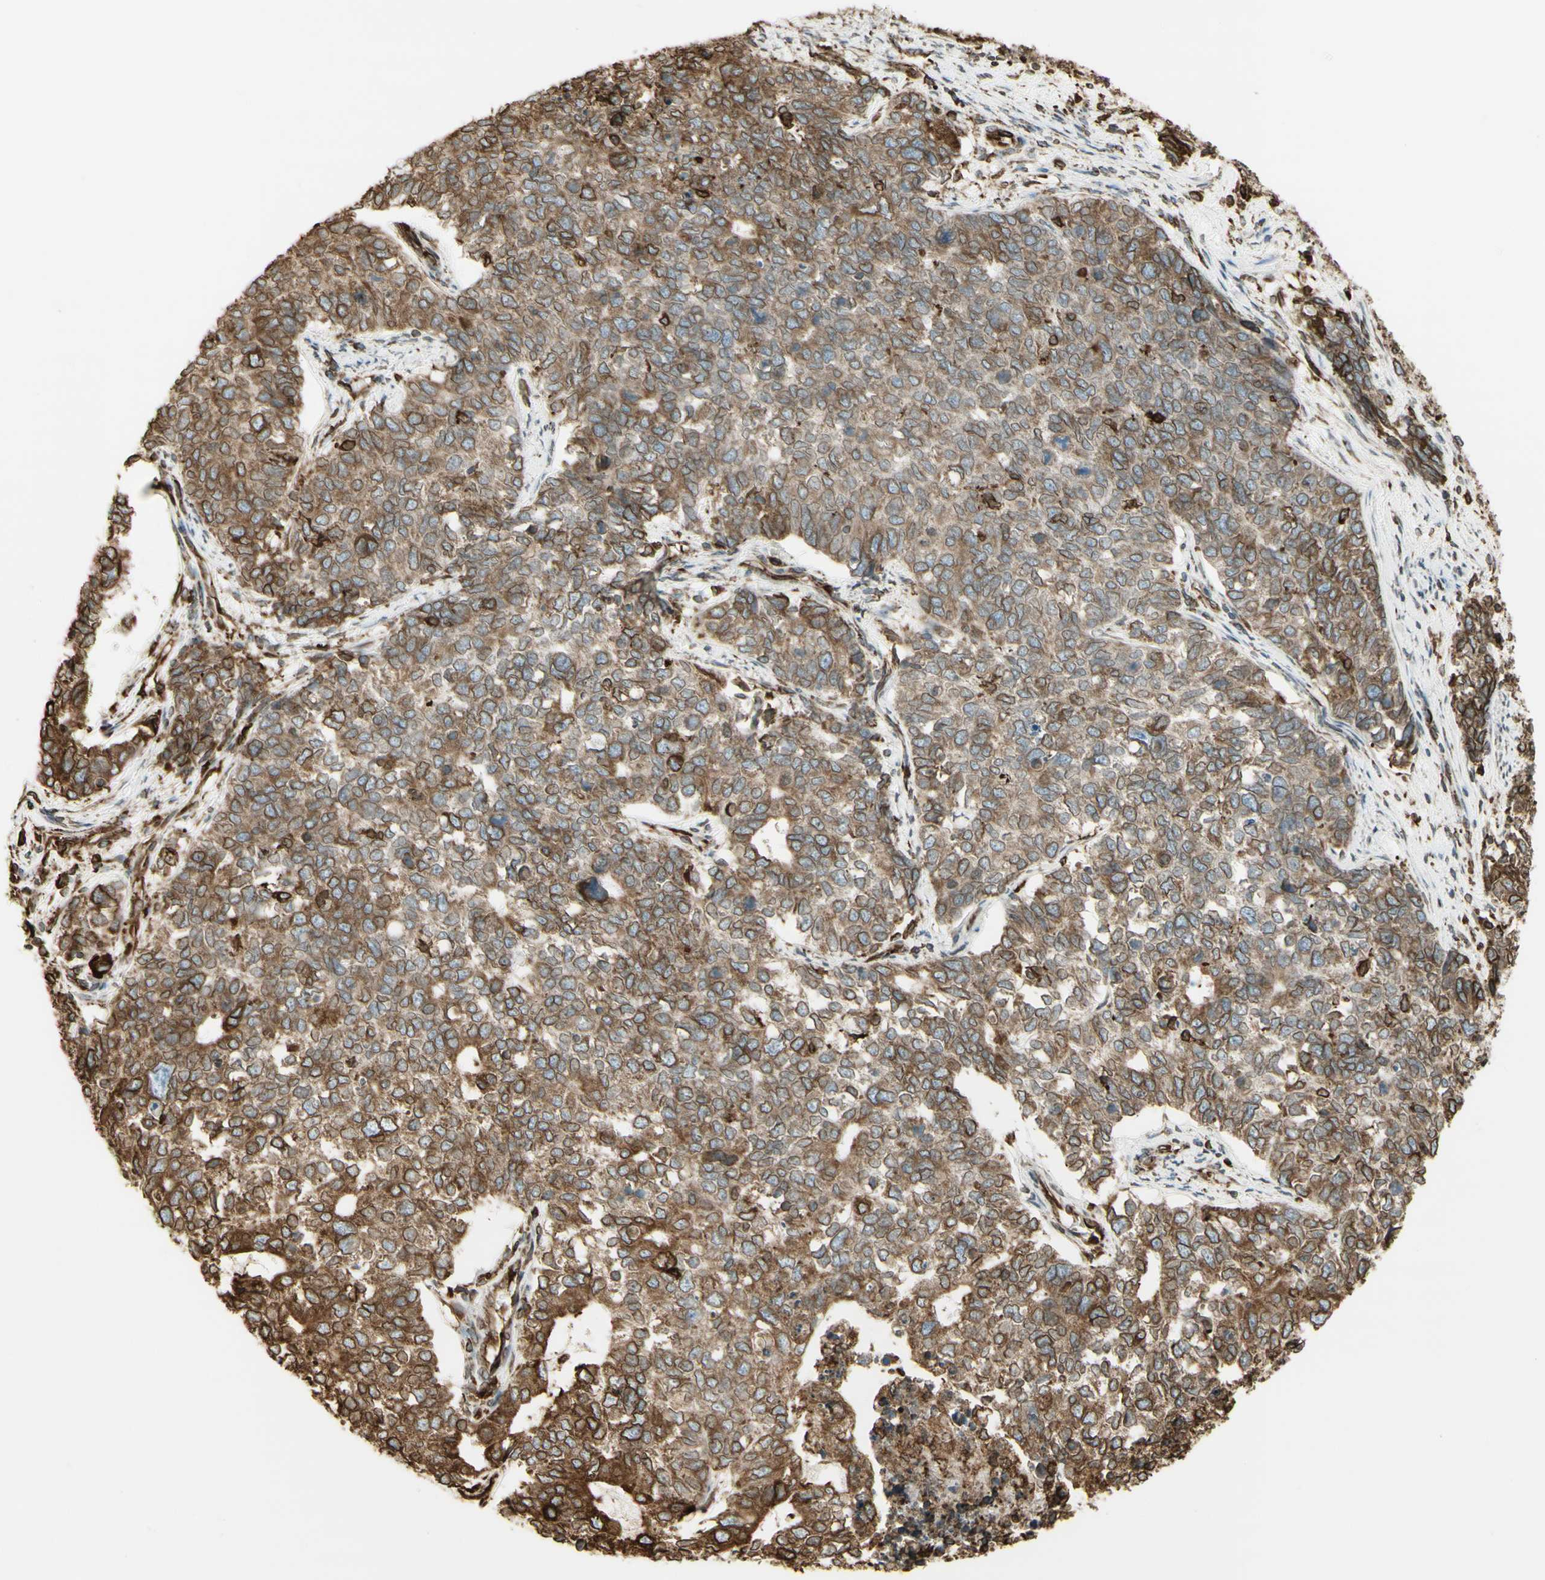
{"staining": {"intensity": "moderate", "quantity": ">75%", "location": "cytoplasmic/membranous"}, "tissue": "cervical cancer", "cell_type": "Tumor cells", "image_type": "cancer", "snomed": [{"axis": "morphology", "description": "Squamous cell carcinoma, NOS"}, {"axis": "topography", "description": "Cervix"}], "caption": "This is a photomicrograph of immunohistochemistry (IHC) staining of cervical cancer (squamous cell carcinoma), which shows moderate expression in the cytoplasmic/membranous of tumor cells.", "gene": "CANX", "patient": {"sex": "female", "age": 63}}